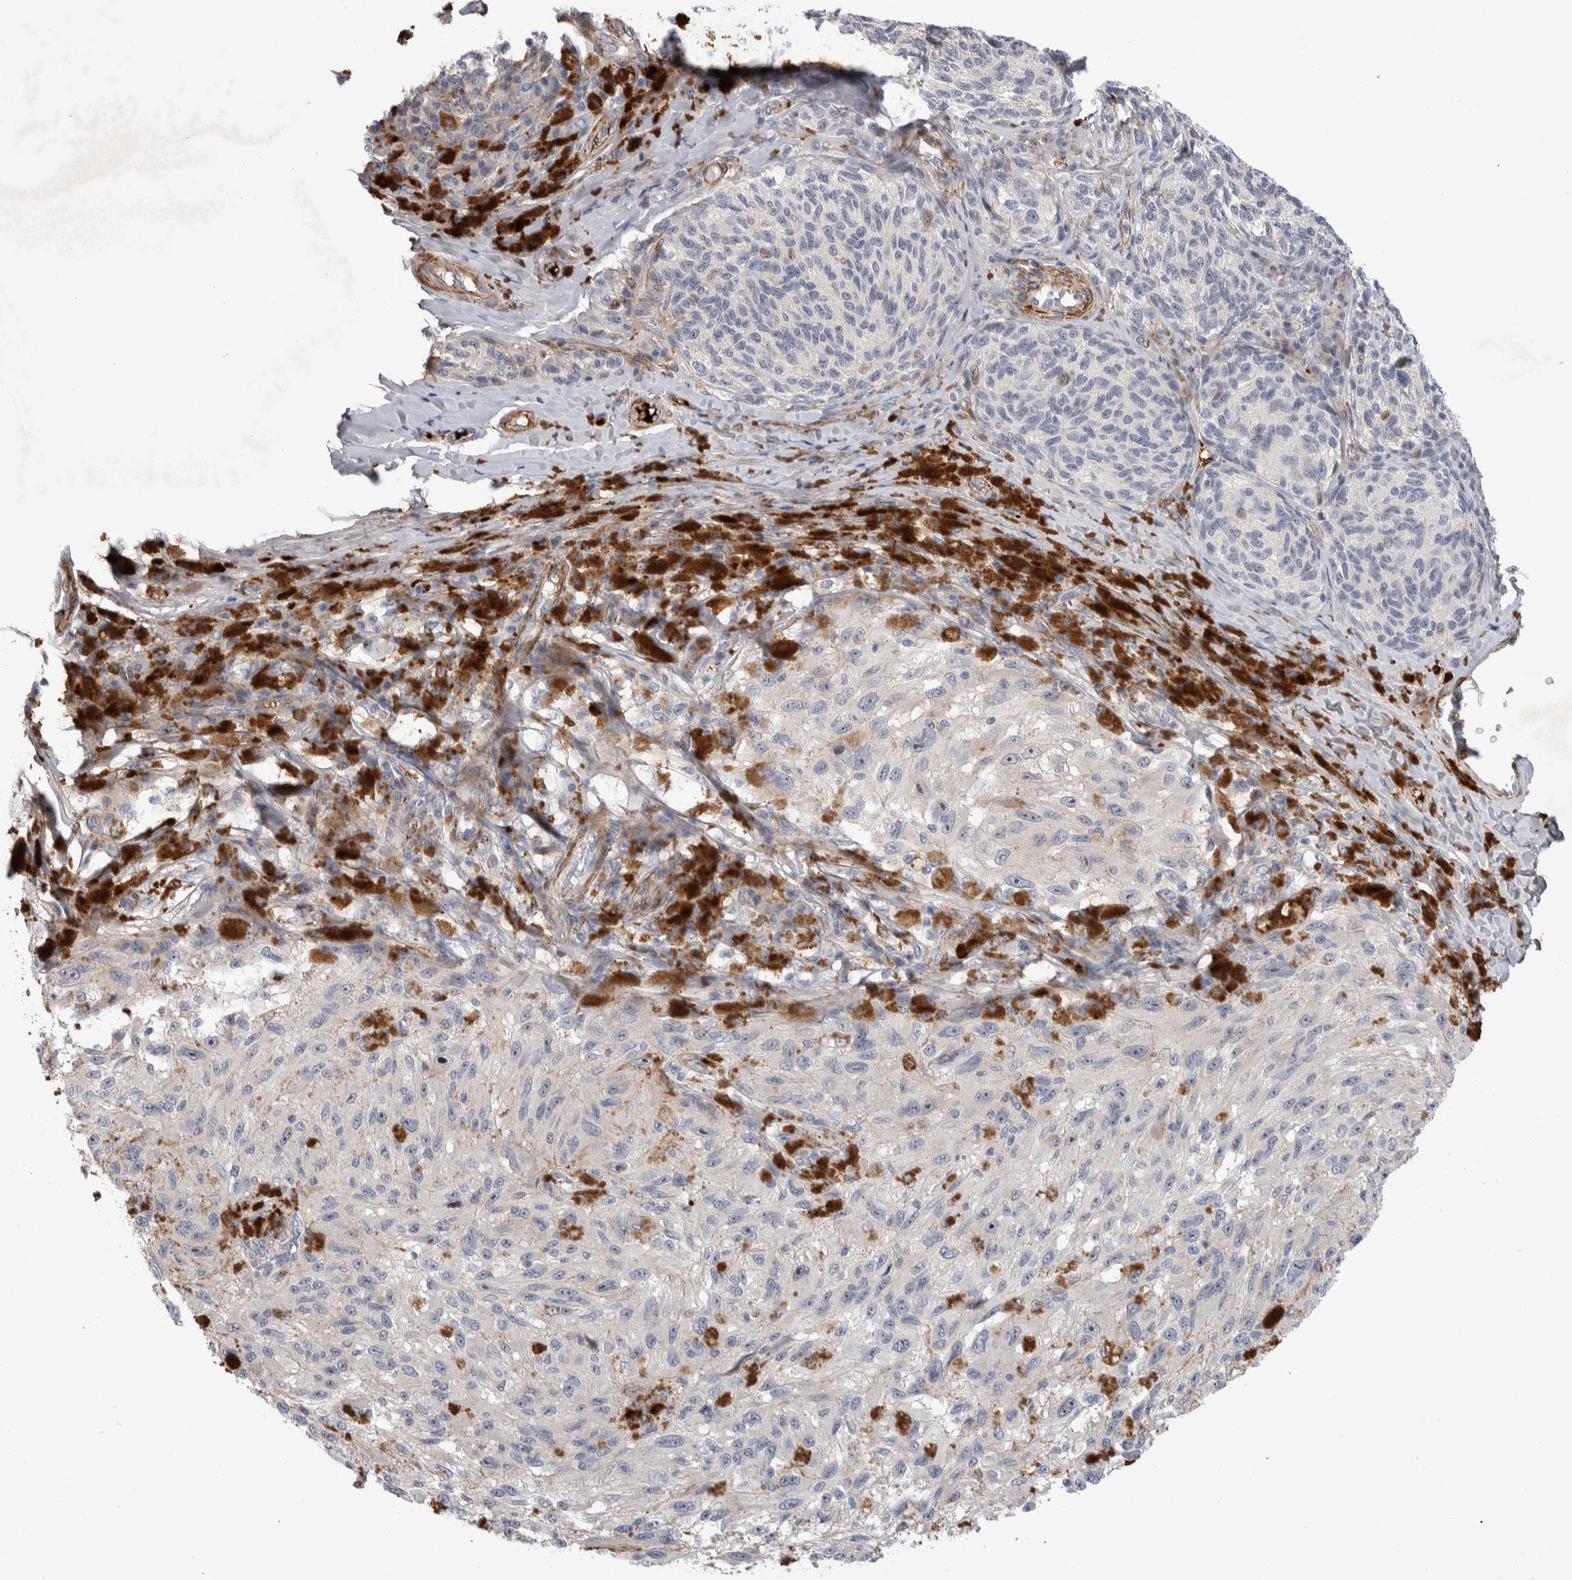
{"staining": {"intensity": "negative", "quantity": "none", "location": "none"}, "tissue": "melanoma", "cell_type": "Tumor cells", "image_type": "cancer", "snomed": [{"axis": "morphology", "description": "Malignant melanoma, NOS"}, {"axis": "topography", "description": "Skin"}], "caption": "DAB (3,3'-diaminobenzidine) immunohistochemical staining of melanoma reveals no significant expression in tumor cells.", "gene": "PSMG3", "patient": {"sex": "female", "age": 73}}